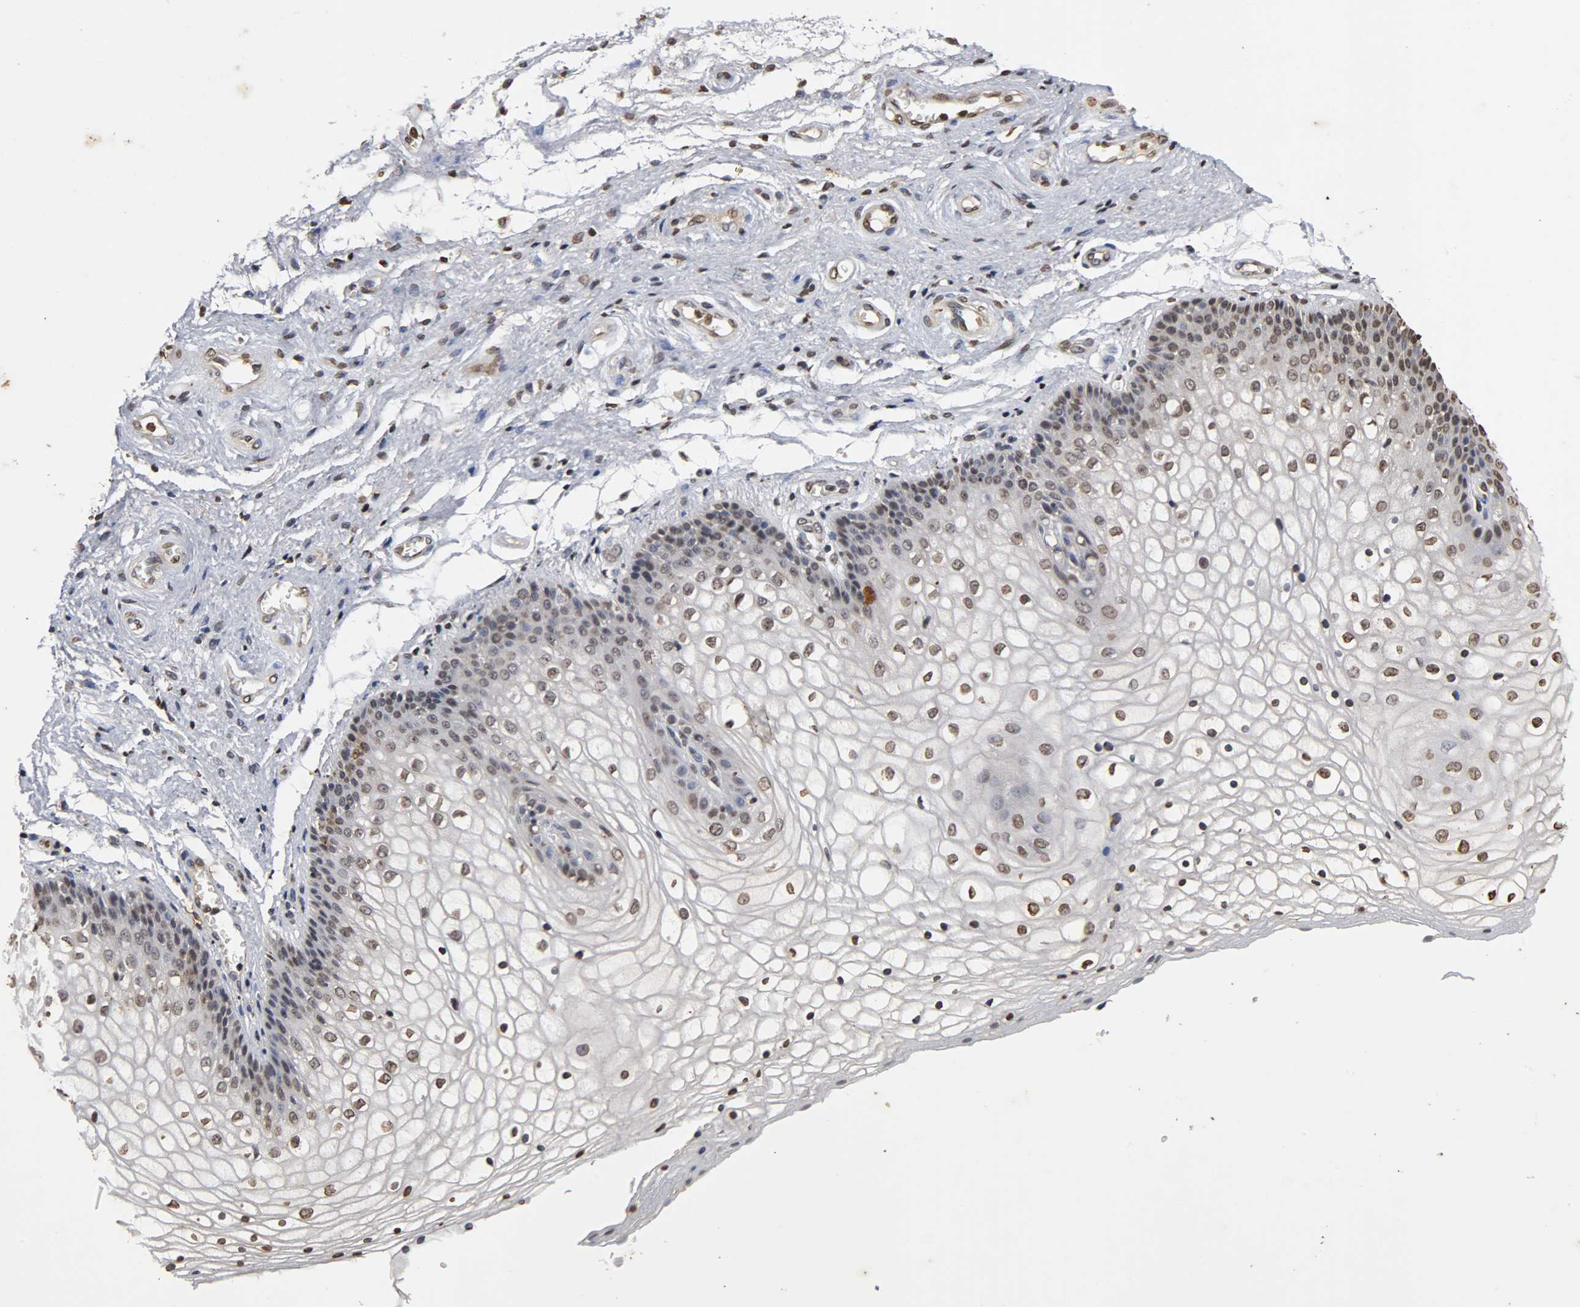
{"staining": {"intensity": "weak", "quantity": "25%-75%", "location": "nuclear"}, "tissue": "vagina", "cell_type": "Squamous epithelial cells", "image_type": "normal", "snomed": [{"axis": "morphology", "description": "Normal tissue, NOS"}, {"axis": "topography", "description": "Vagina"}], "caption": "Squamous epithelial cells show low levels of weak nuclear positivity in approximately 25%-75% of cells in unremarkable vagina. The staining is performed using DAB (3,3'-diaminobenzidine) brown chromogen to label protein expression. The nuclei are counter-stained blue using hematoxylin.", "gene": "ERCC2", "patient": {"sex": "female", "age": 34}}